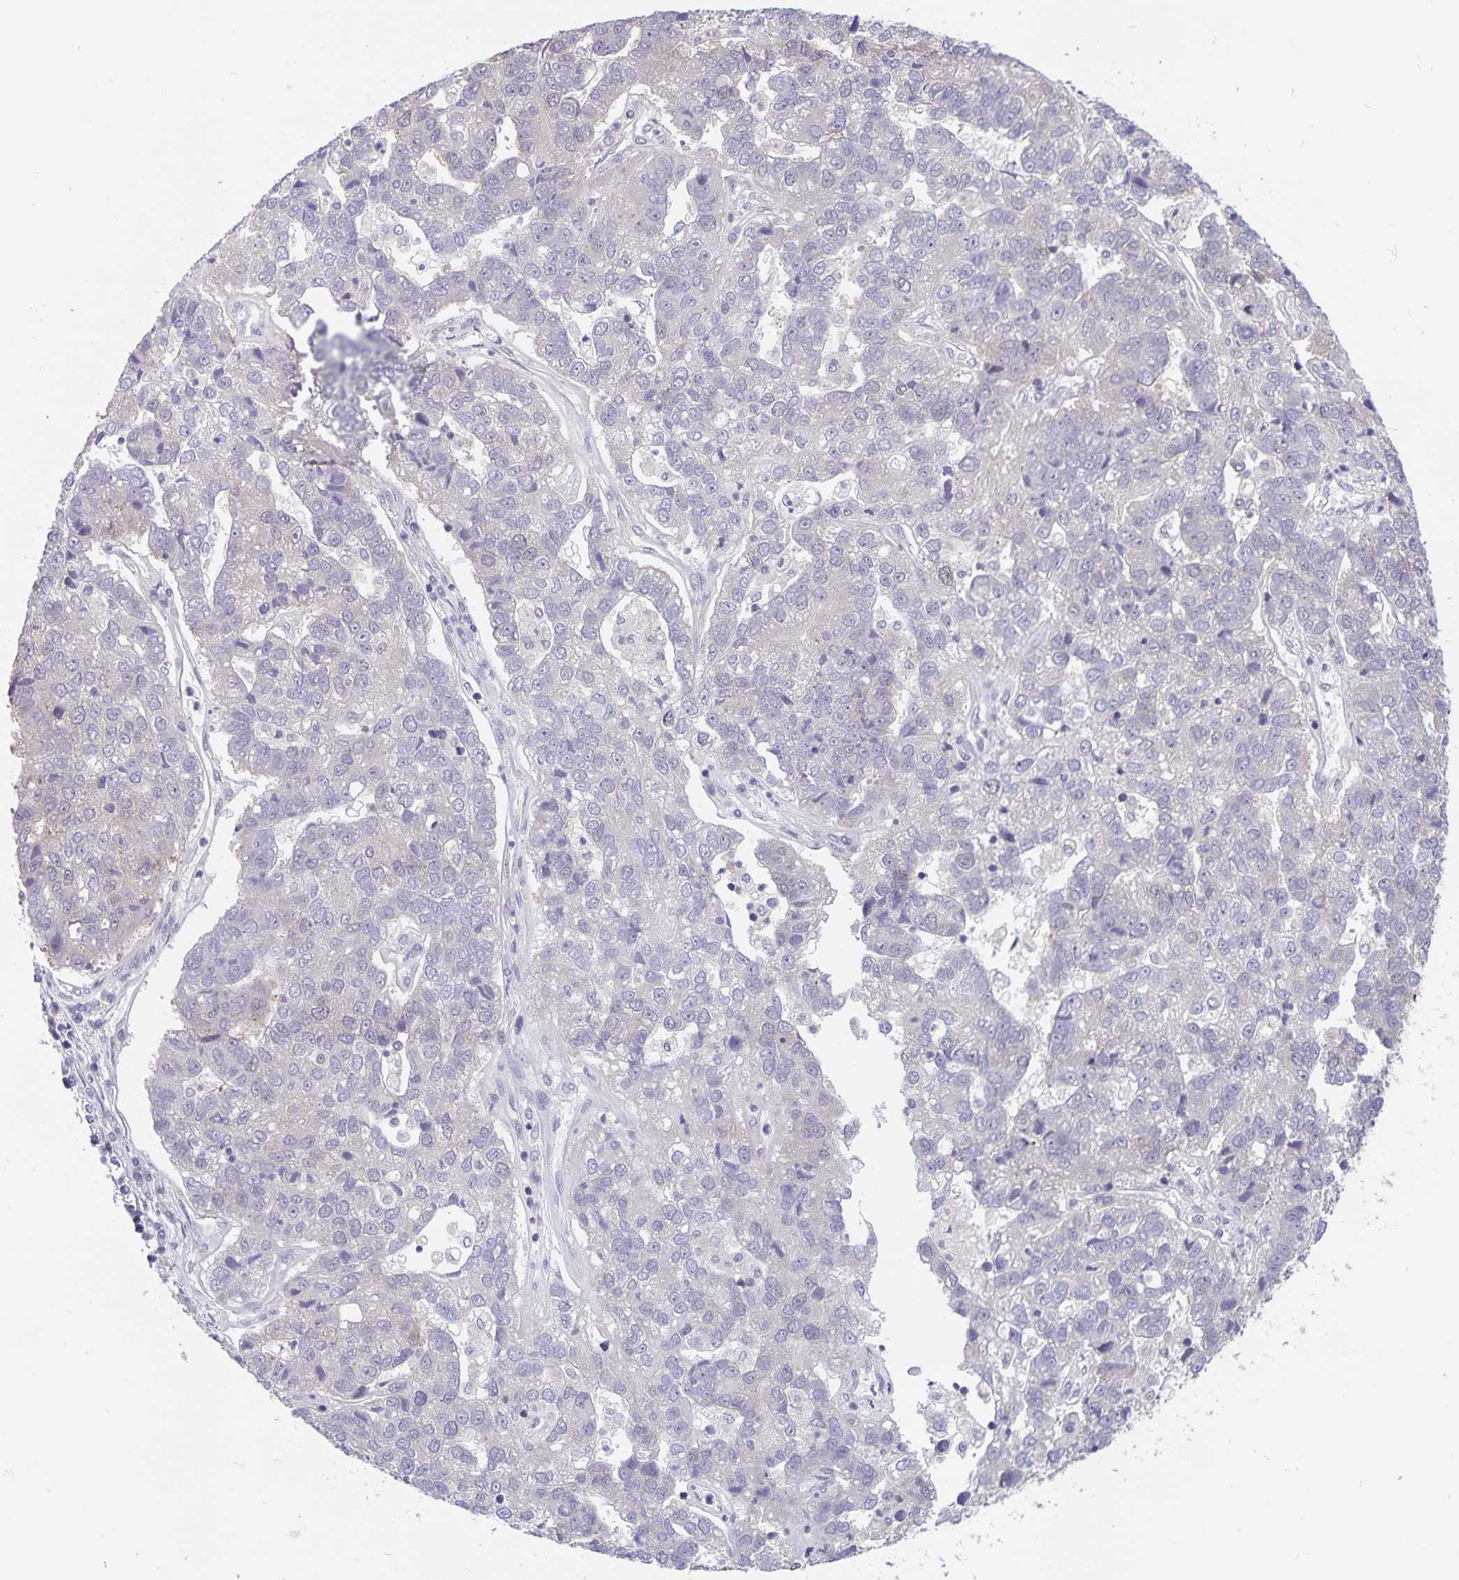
{"staining": {"intensity": "negative", "quantity": "none", "location": "none"}, "tissue": "pancreatic cancer", "cell_type": "Tumor cells", "image_type": "cancer", "snomed": [{"axis": "morphology", "description": "Adenocarcinoma, NOS"}, {"axis": "topography", "description": "Pancreas"}], "caption": "Tumor cells are negative for brown protein staining in pancreatic cancer.", "gene": "BAG6", "patient": {"sex": "female", "age": 61}}